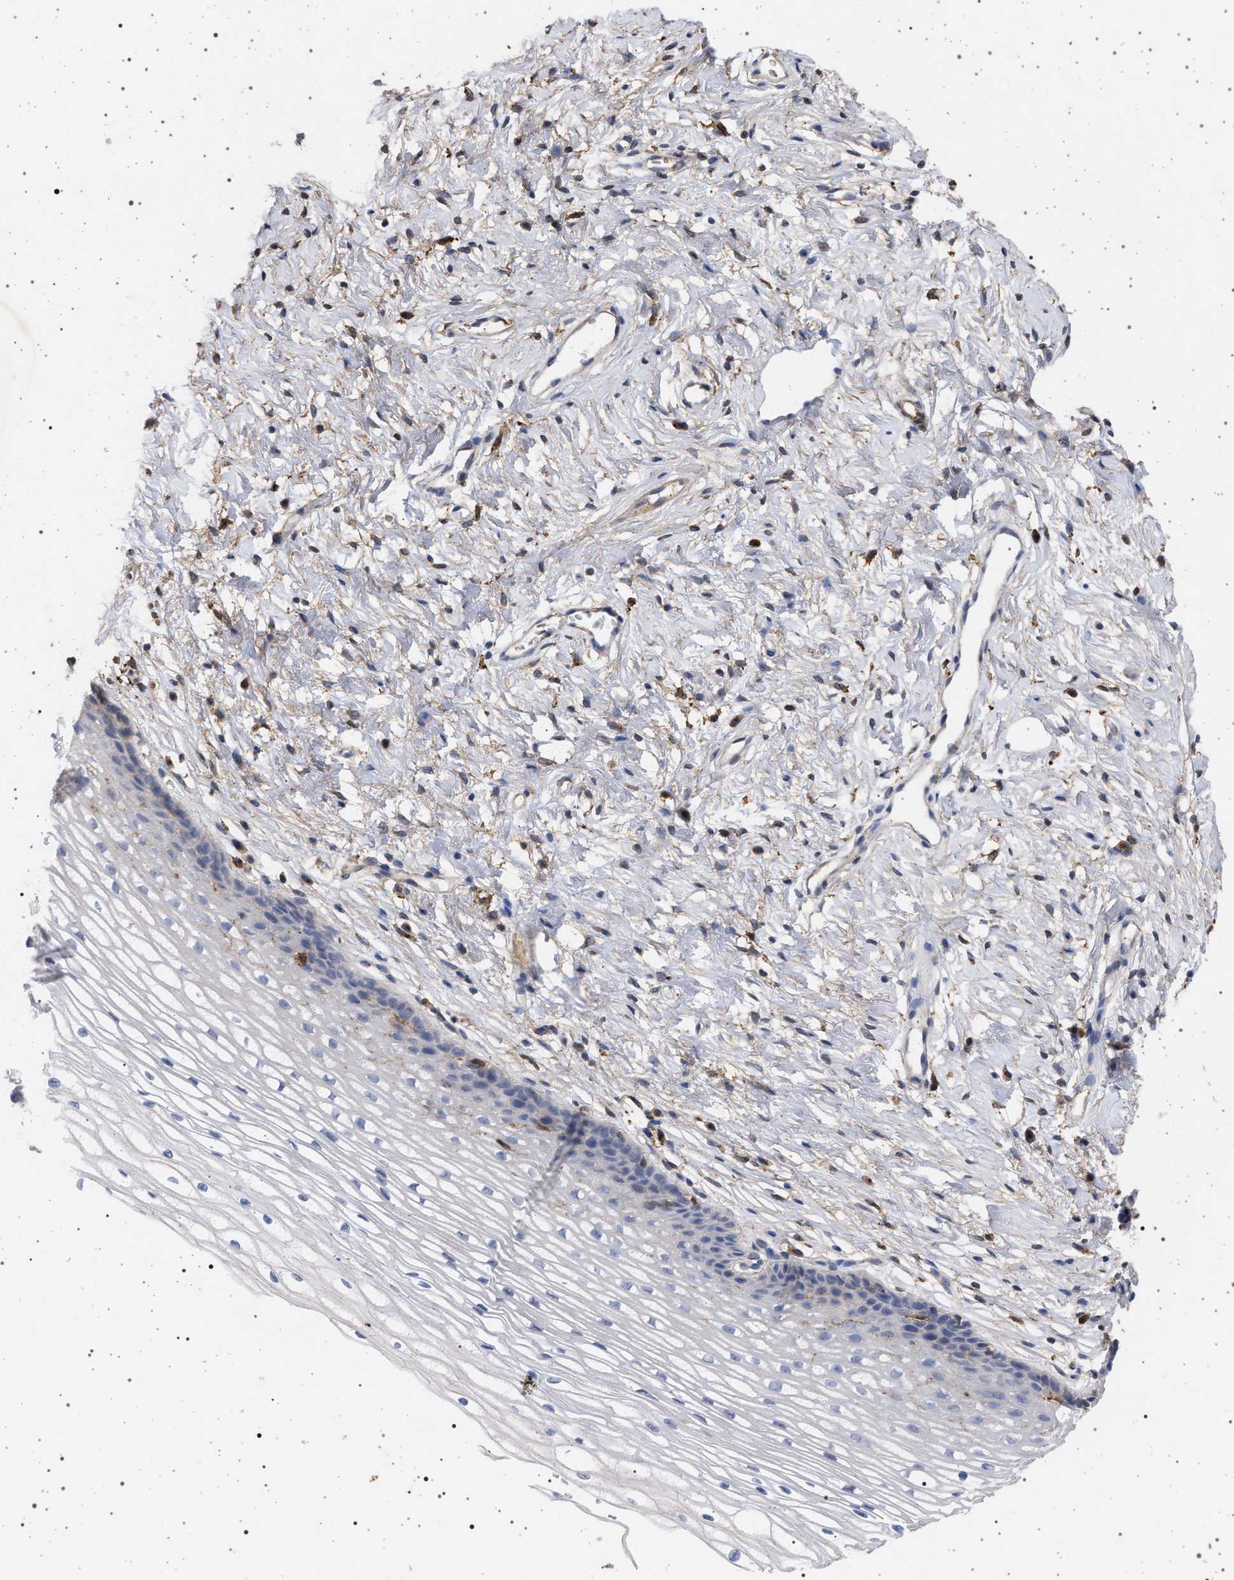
{"staining": {"intensity": "weak", "quantity": "<25%", "location": "cytoplasmic/membranous"}, "tissue": "cervix", "cell_type": "Glandular cells", "image_type": "normal", "snomed": [{"axis": "morphology", "description": "Normal tissue, NOS"}, {"axis": "topography", "description": "Cervix"}], "caption": "DAB (3,3'-diaminobenzidine) immunohistochemical staining of unremarkable cervix displays no significant staining in glandular cells.", "gene": "PLG", "patient": {"sex": "female", "age": 77}}